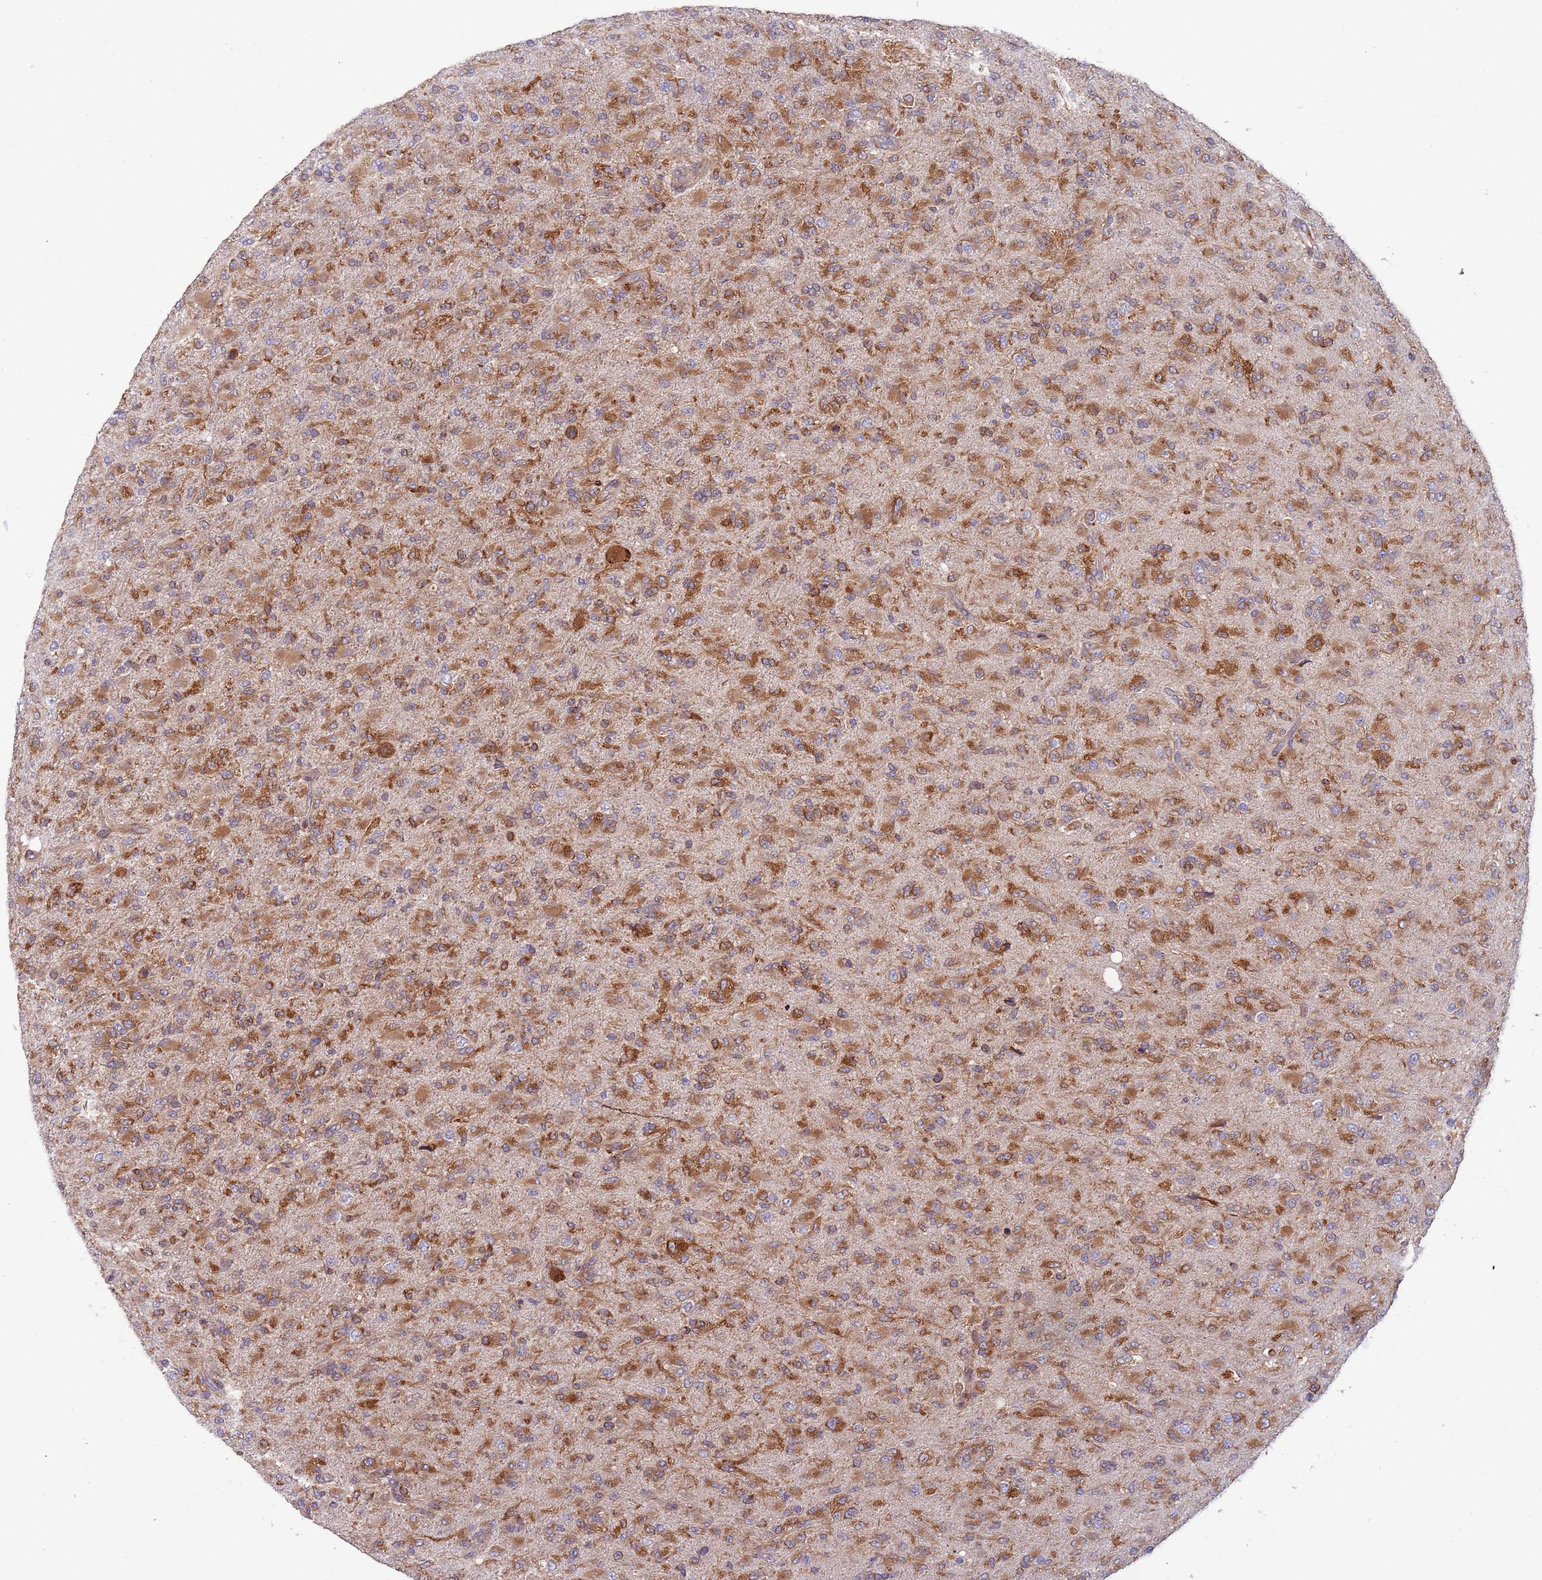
{"staining": {"intensity": "moderate", "quantity": ">75%", "location": "cytoplasmic/membranous"}, "tissue": "glioma", "cell_type": "Tumor cells", "image_type": "cancer", "snomed": [{"axis": "morphology", "description": "Glioma, malignant, Low grade"}, {"axis": "topography", "description": "Brain"}], "caption": "A medium amount of moderate cytoplasmic/membranous positivity is appreciated in approximately >75% of tumor cells in glioma tissue. Nuclei are stained in blue.", "gene": "ARMCX6", "patient": {"sex": "male", "age": 65}}